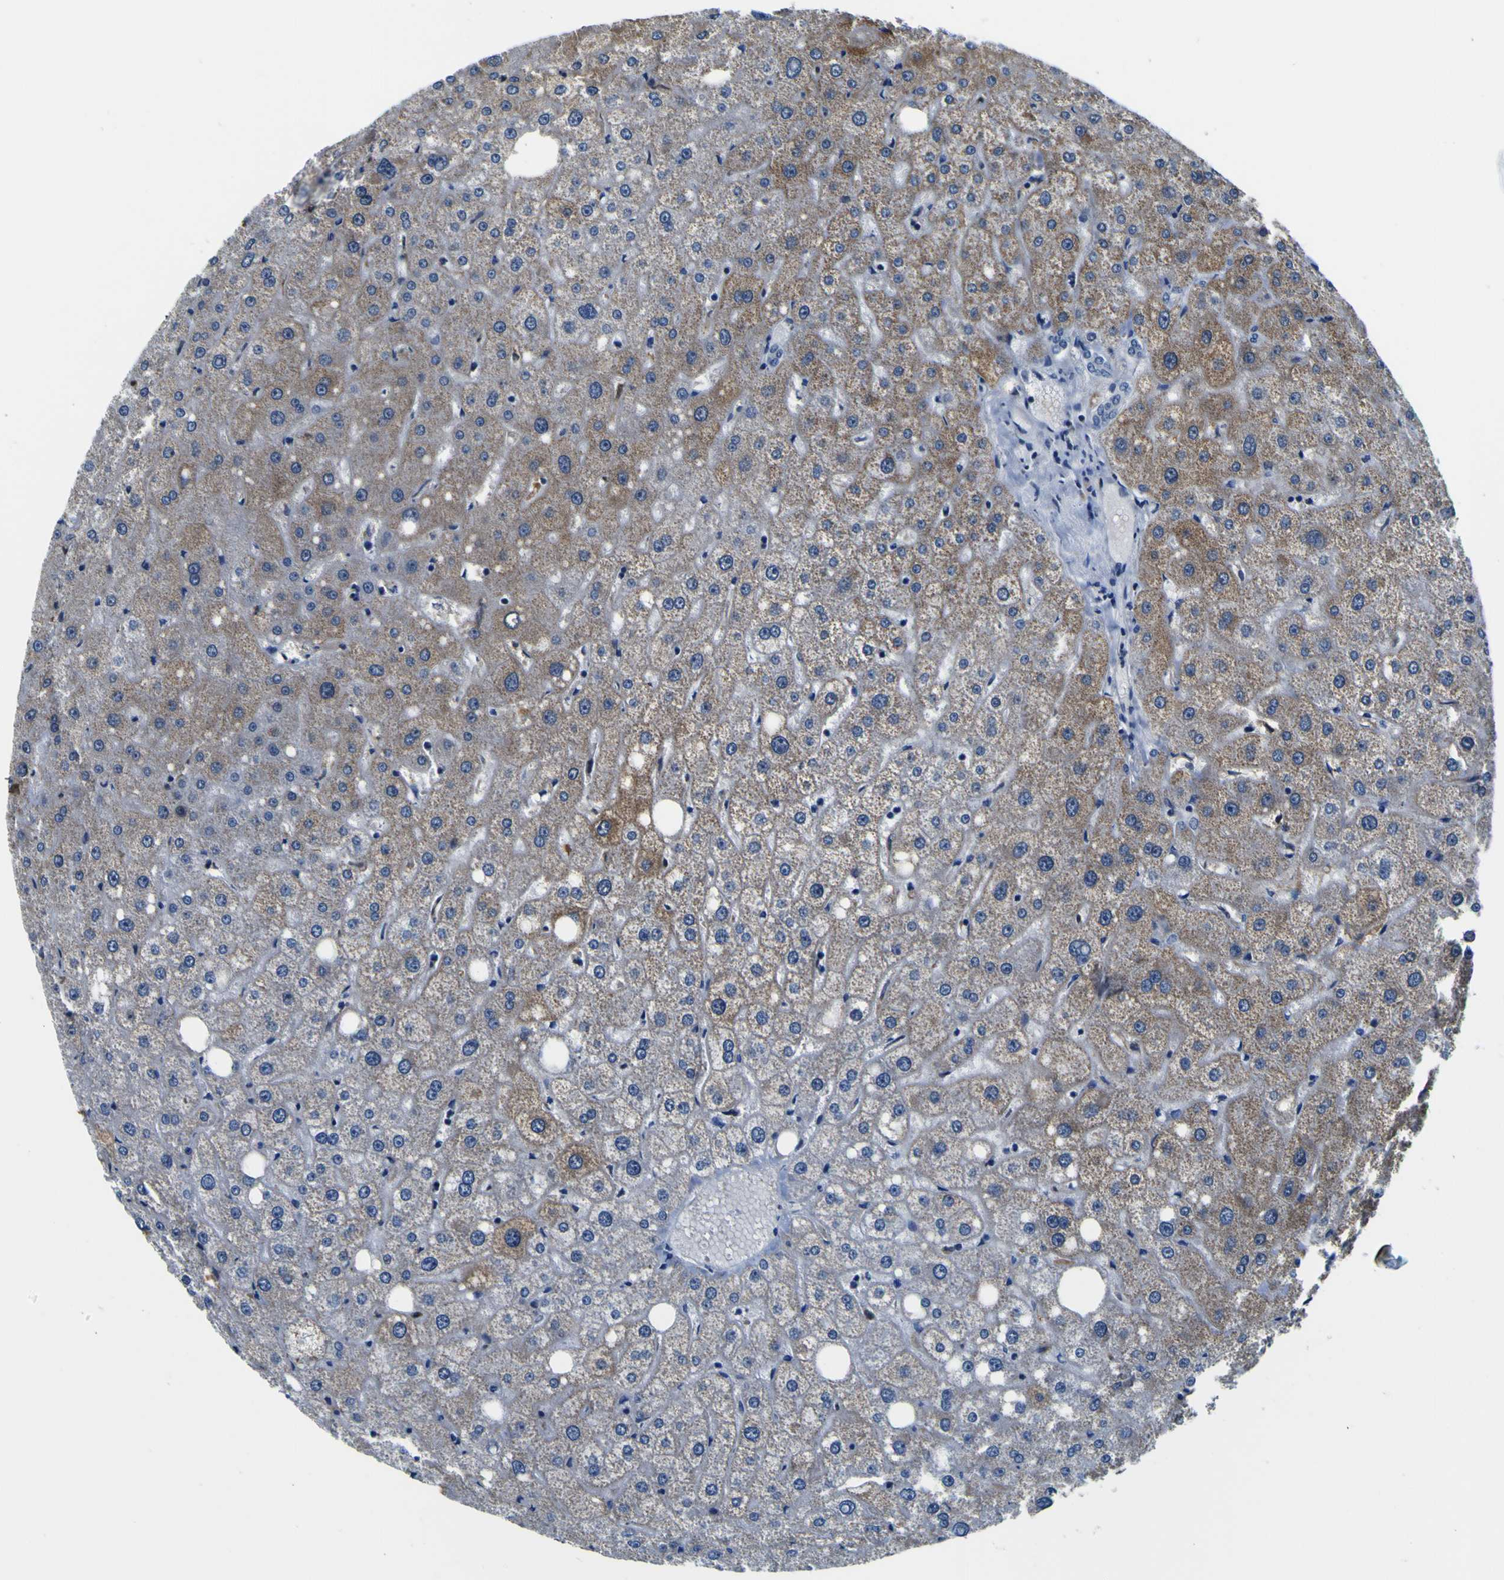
{"staining": {"intensity": "negative", "quantity": "none", "location": "none"}, "tissue": "liver", "cell_type": "Cholangiocytes", "image_type": "normal", "snomed": [{"axis": "morphology", "description": "Normal tissue, NOS"}, {"axis": "topography", "description": "Liver"}], "caption": "High power microscopy histopathology image of an IHC photomicrograph of normal liver, revealing no significant expression in cholangiocytes.", "gene": "POSTN", "patient": {"sex": "male", "age": 73}}